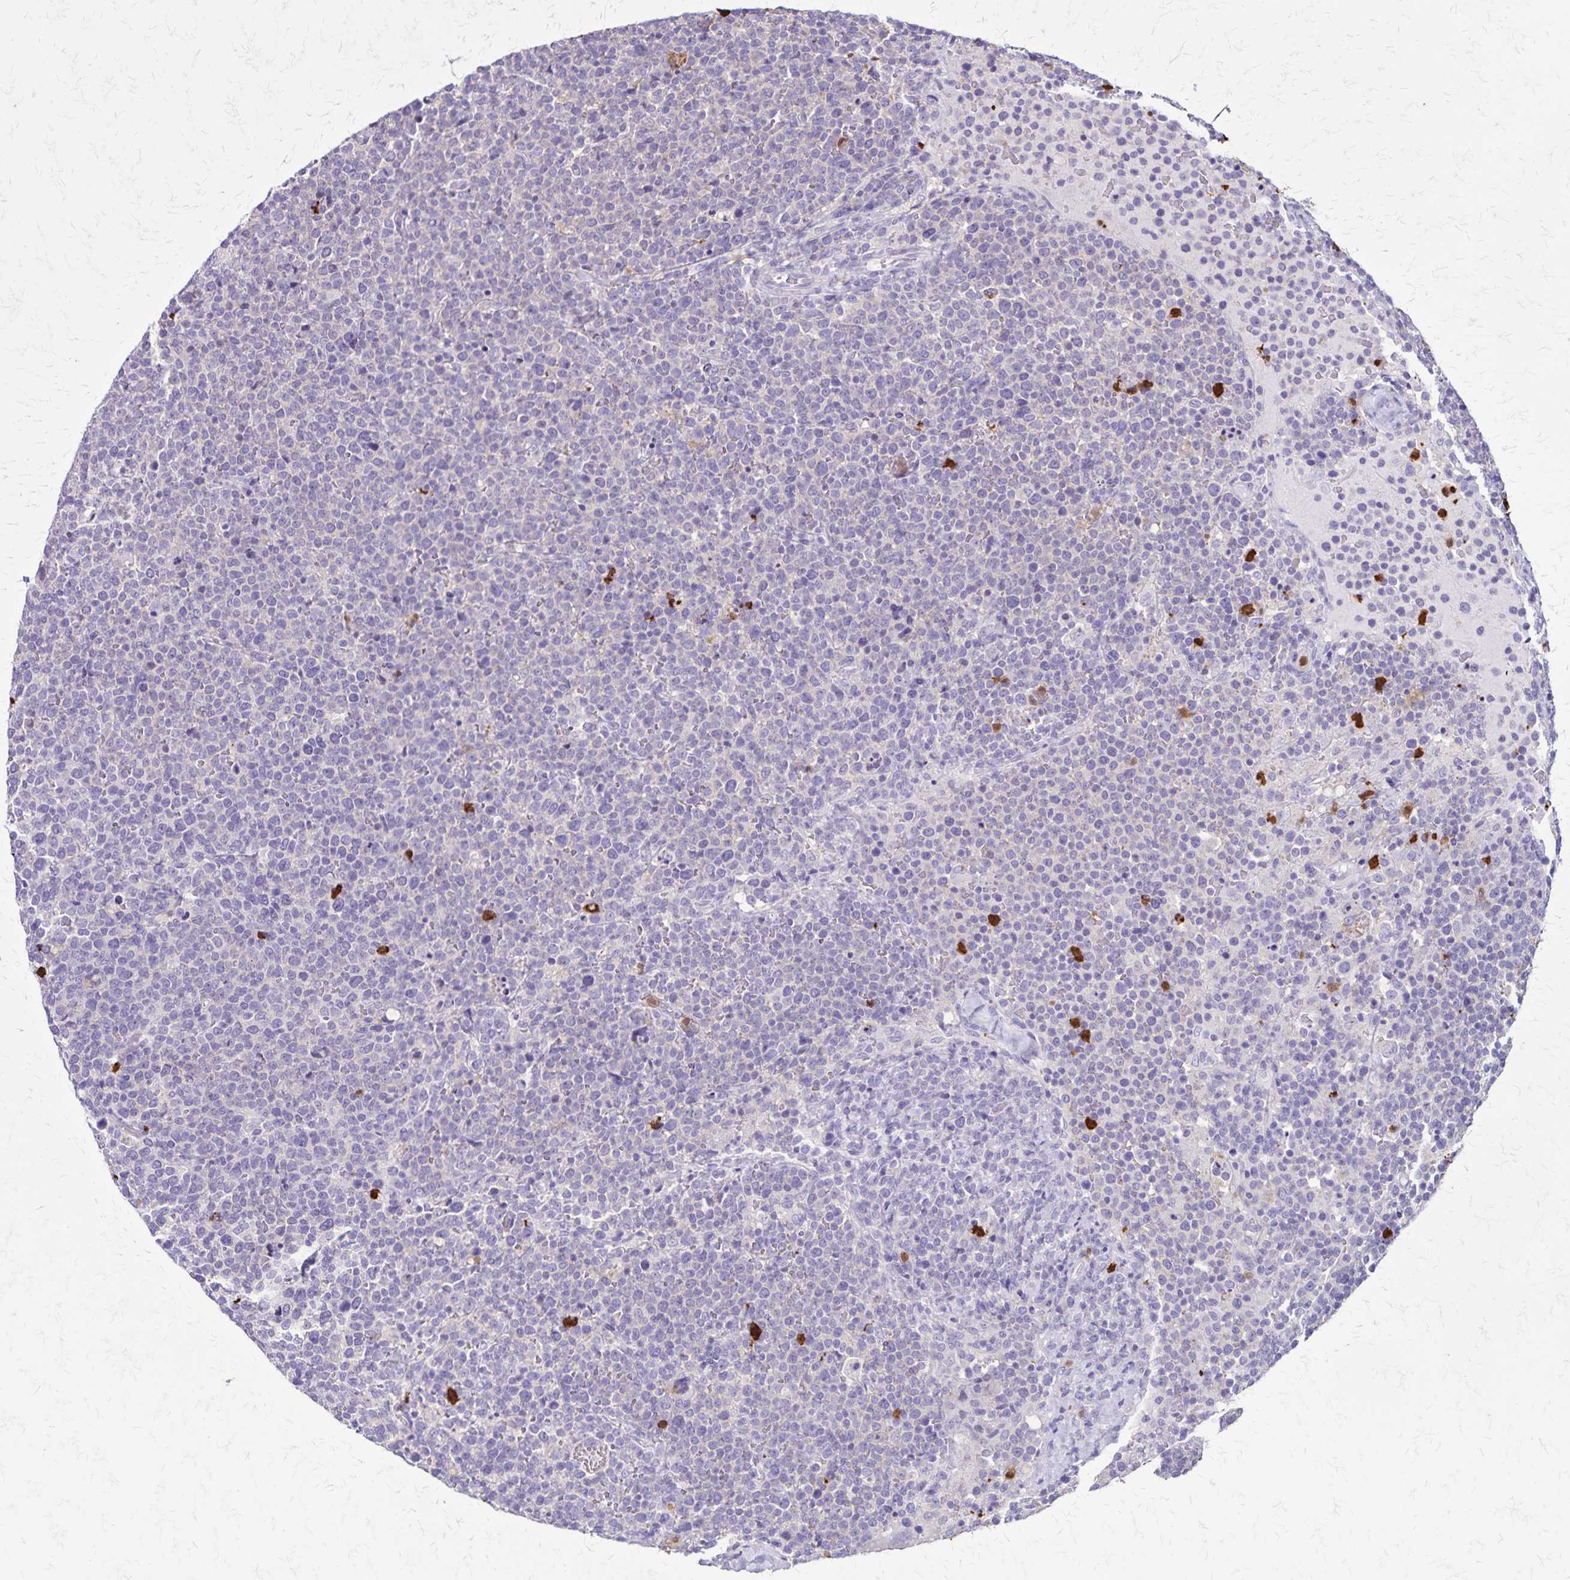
{"staining": {"intensity": "negative", "quantity": "none", "location": "none"}, "tissue": "lymphoma", "cell_type": "Tumor cells", "image_type": "cancer", "snomed": [{"axis": "morphology", "description": "Malignant lymphoma, non-Hodgkin's type, High grade"}, {"axis": "topography", "description": "Lymph node"}], "caption": "An immunohistochemistry photomicrograph of lymphoma is shown. There is no staining in tumor cells of lymphoma.", "gene": "ULBP3", "patient": {"sex": "male", "age": 61}}